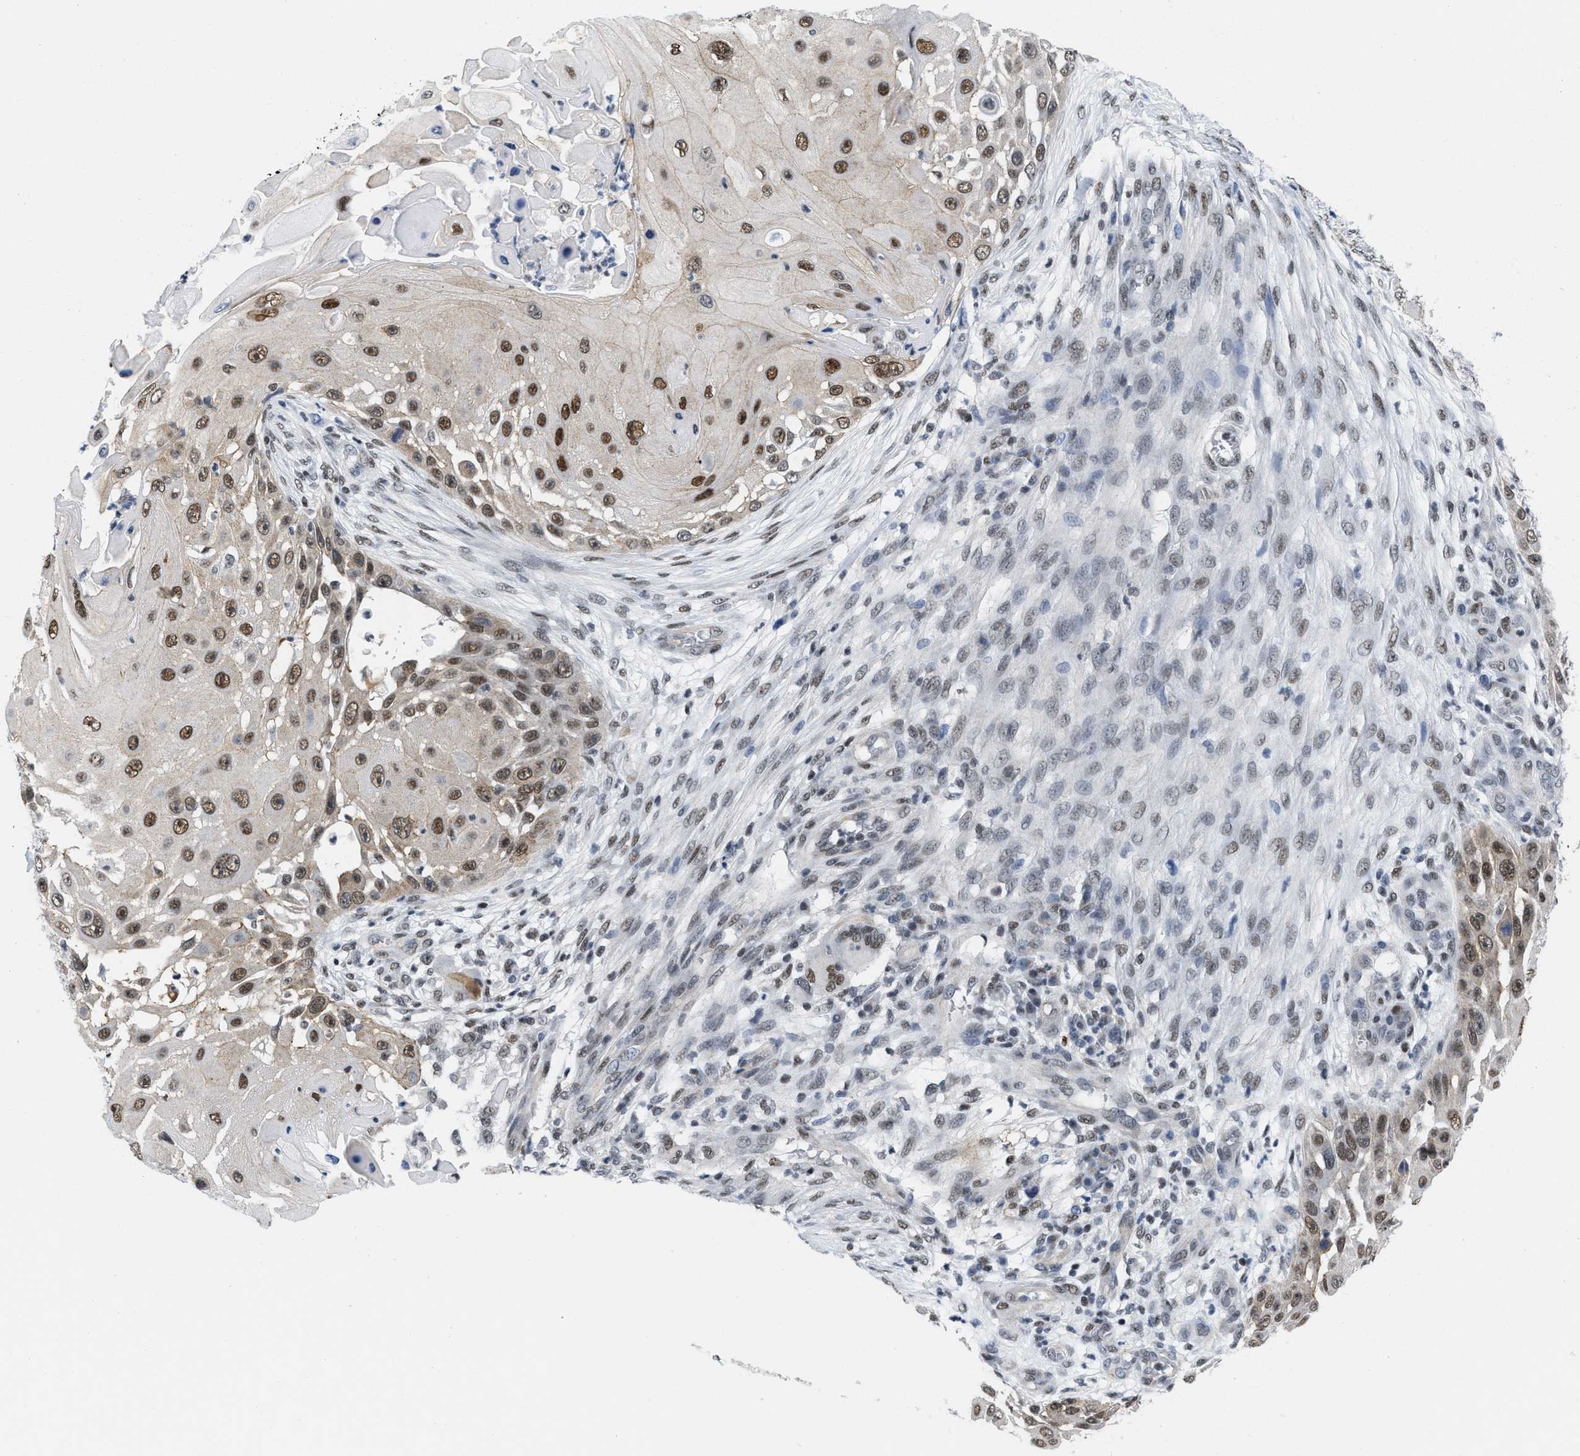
{"staining": {"intensity": "strong", "quantity": ">75%", "location": "nuclear"}, "tissue": "skin cancer", "cell_type": "Tumor cells", "image_type": "cancer", "snomed": [{"axis": "morphology", "description": "Squamous cell carcinoma, NOS"}, {"axis": "topography", "description": "Skin"}], "caption": "Squamous cell carcinoma (skin) stained with DAB (3,3'-diaminobenzidine) IHC displays high levels of strong nuclear staining in approximately >75% of tumor cells.", "gene": "MIER1", "patient": {"sex": "female", "age": 44}}